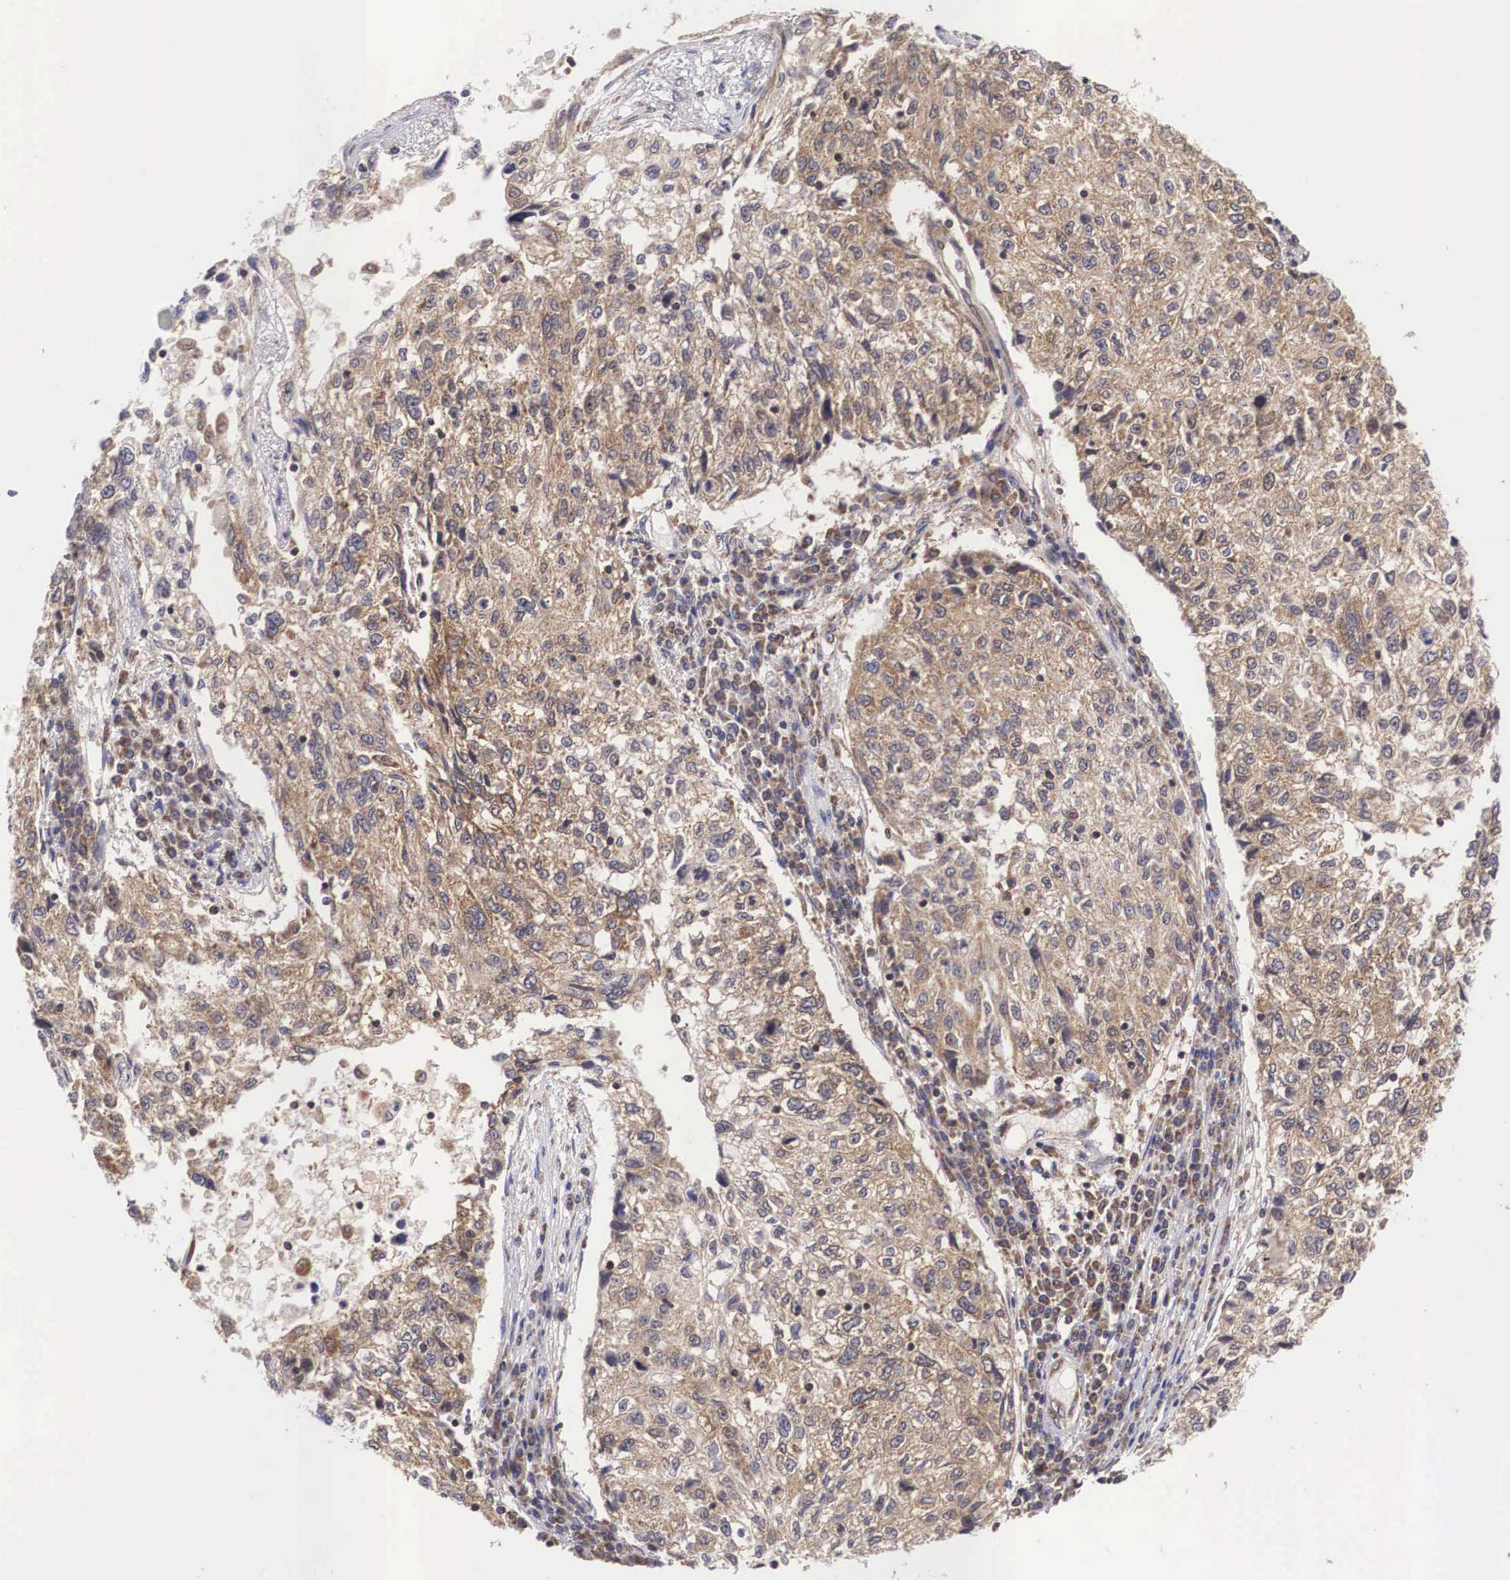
{"staining": {"intensity": "moderate", "quantity": ">75%", "location": "cytoplasmic/membranous"}, "tissue": "cervical cancer", "cell_type": "Tumor cells", "image_type": "cancer", "snomed": [{"axis": "morphology", "description": "Squamous cell carcinoma, NOS"}, {"axis": "topography", "description": "Cervix"}], "caption": "Cervical cancer was stained to show a protein in brown. There is medium levels of moderate cytoplasmic/membranous staining in about >75% of tumor cells.", "gene": "DHRS1", "patient": {"sex": "female", "age": 57}}